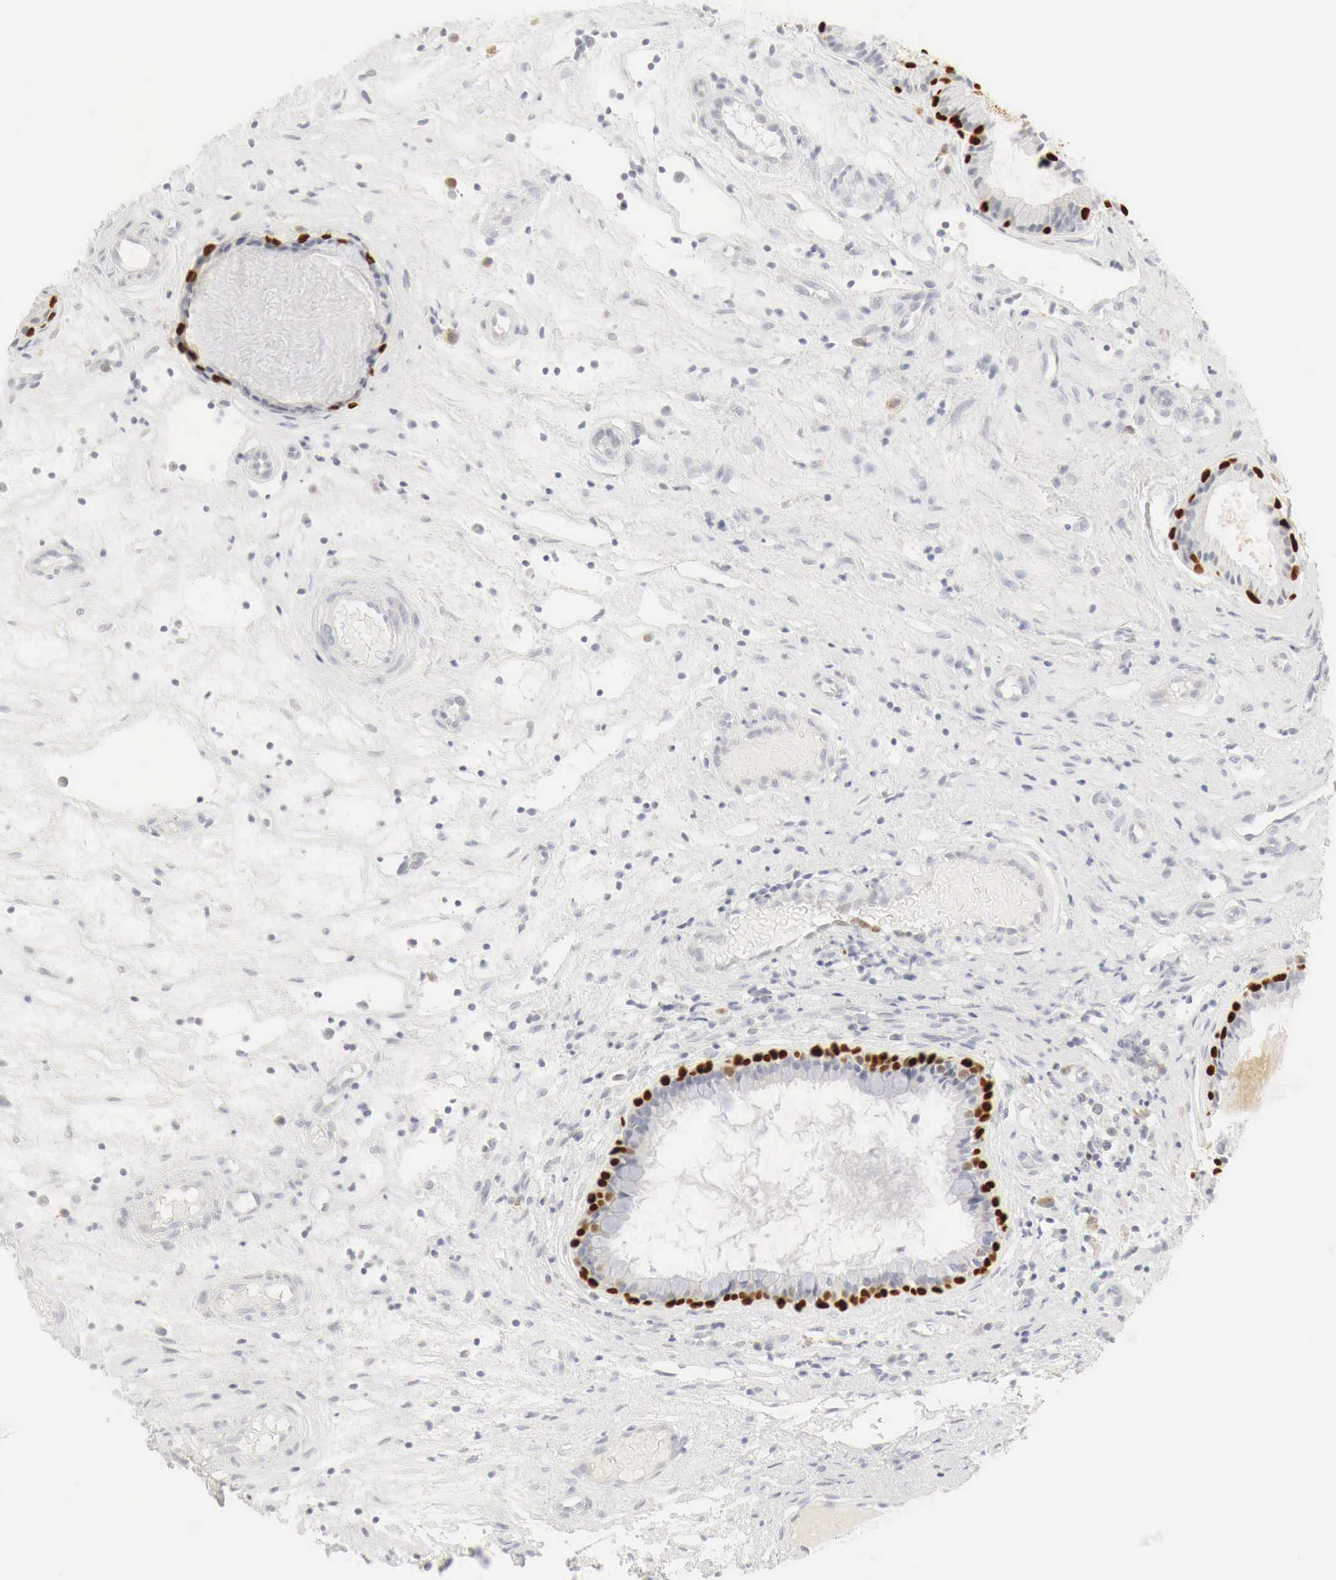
{"staining": {"intensity": "strong", "quantity": "25%-75%", "location": "nuclear"}, "tissue": "nasopharynx", "cell_type": "Respiratory epithelial cells", "image_type": "normal", "snomed": [{"axis": "morphology", "description": "Normal tissue, NOS"}, {"axis": "topography", "description": "Nasopharynx"}], "caption": "Brown immunohistochemical staining in normal human nasopharynx displays strong nuclear positivity in about 25%-75% of respiratory epithelial cells.", "gene": "TP63", "patient": {"sex": "female", "age": 78}}